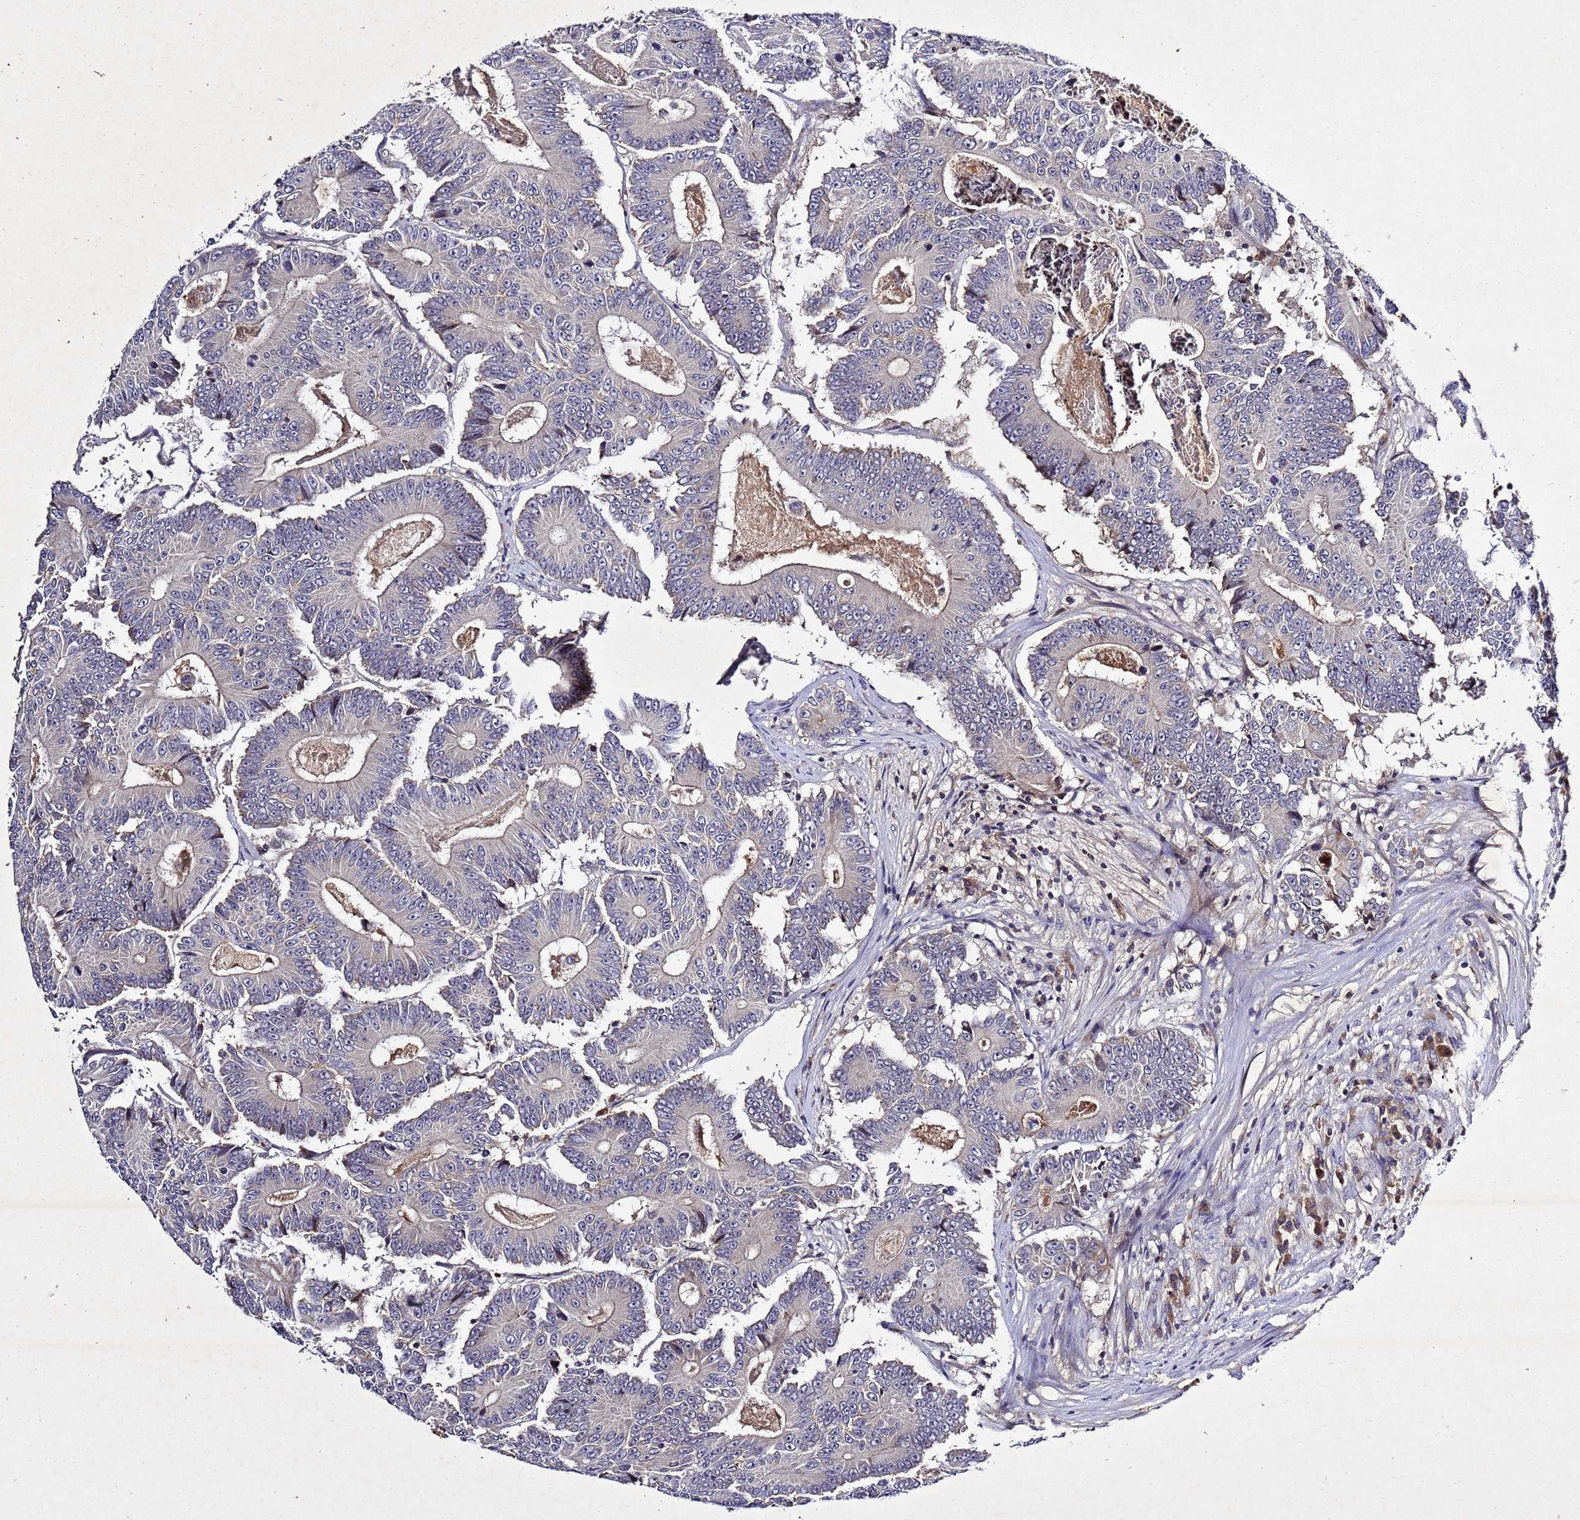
{"staining": {"intensity": "negative", "quantity": "none", "location": "none"}, "tissue": "colorectal cancer", "cell_type": "Tumor cells", "image_type": "cancer", "snomed": [{"axis": "morphology", "description": "Adenocarcinoma, NOS"}, {"axis": "topography", "description": "Colon"}], "caption": "Immunohistochemistry (IHC) of adenocarcinoma (colorectal) displays no expression in tumor cells.", "gene": "SV2B", "patient": {"sex": "male", "age": 83}}